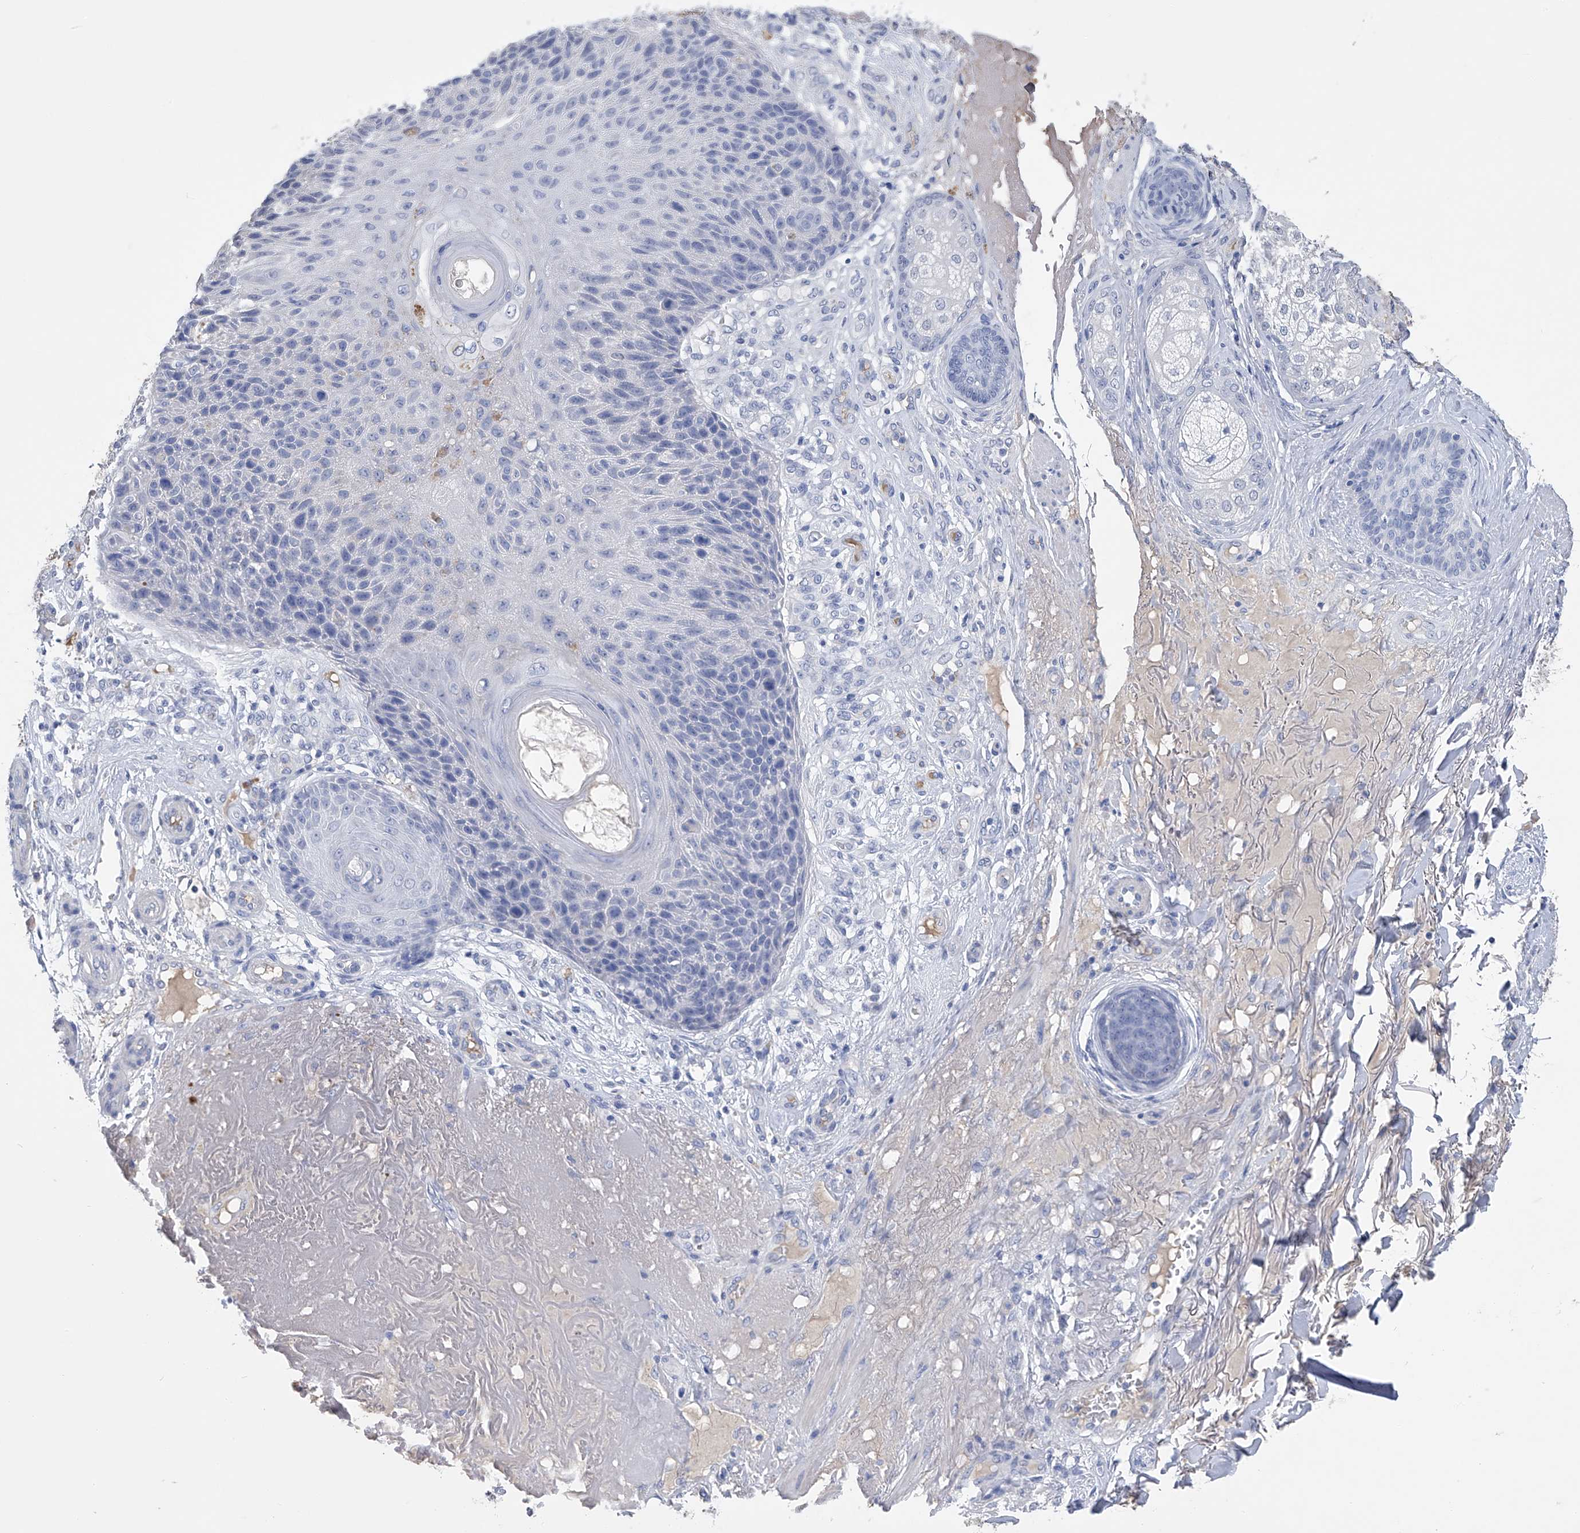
{"staining": {"intensity": "negative", "quantity": "none", "location": "none"}, "tissue": "skin cancer", "cell_type": "Tumor cells", "image_type": "cancer", "snomed": [{"axis": "morphology", "description": "Squamous cell carcinoma, NOS"}, {"axis": "topography", "description": "Skin"}], "caption": "The photomicrograph reveals no significant staining in tumor cells of skin cancer.", "gene": "ADRA1A", "patient": {"sex": "female", "age": 88}}